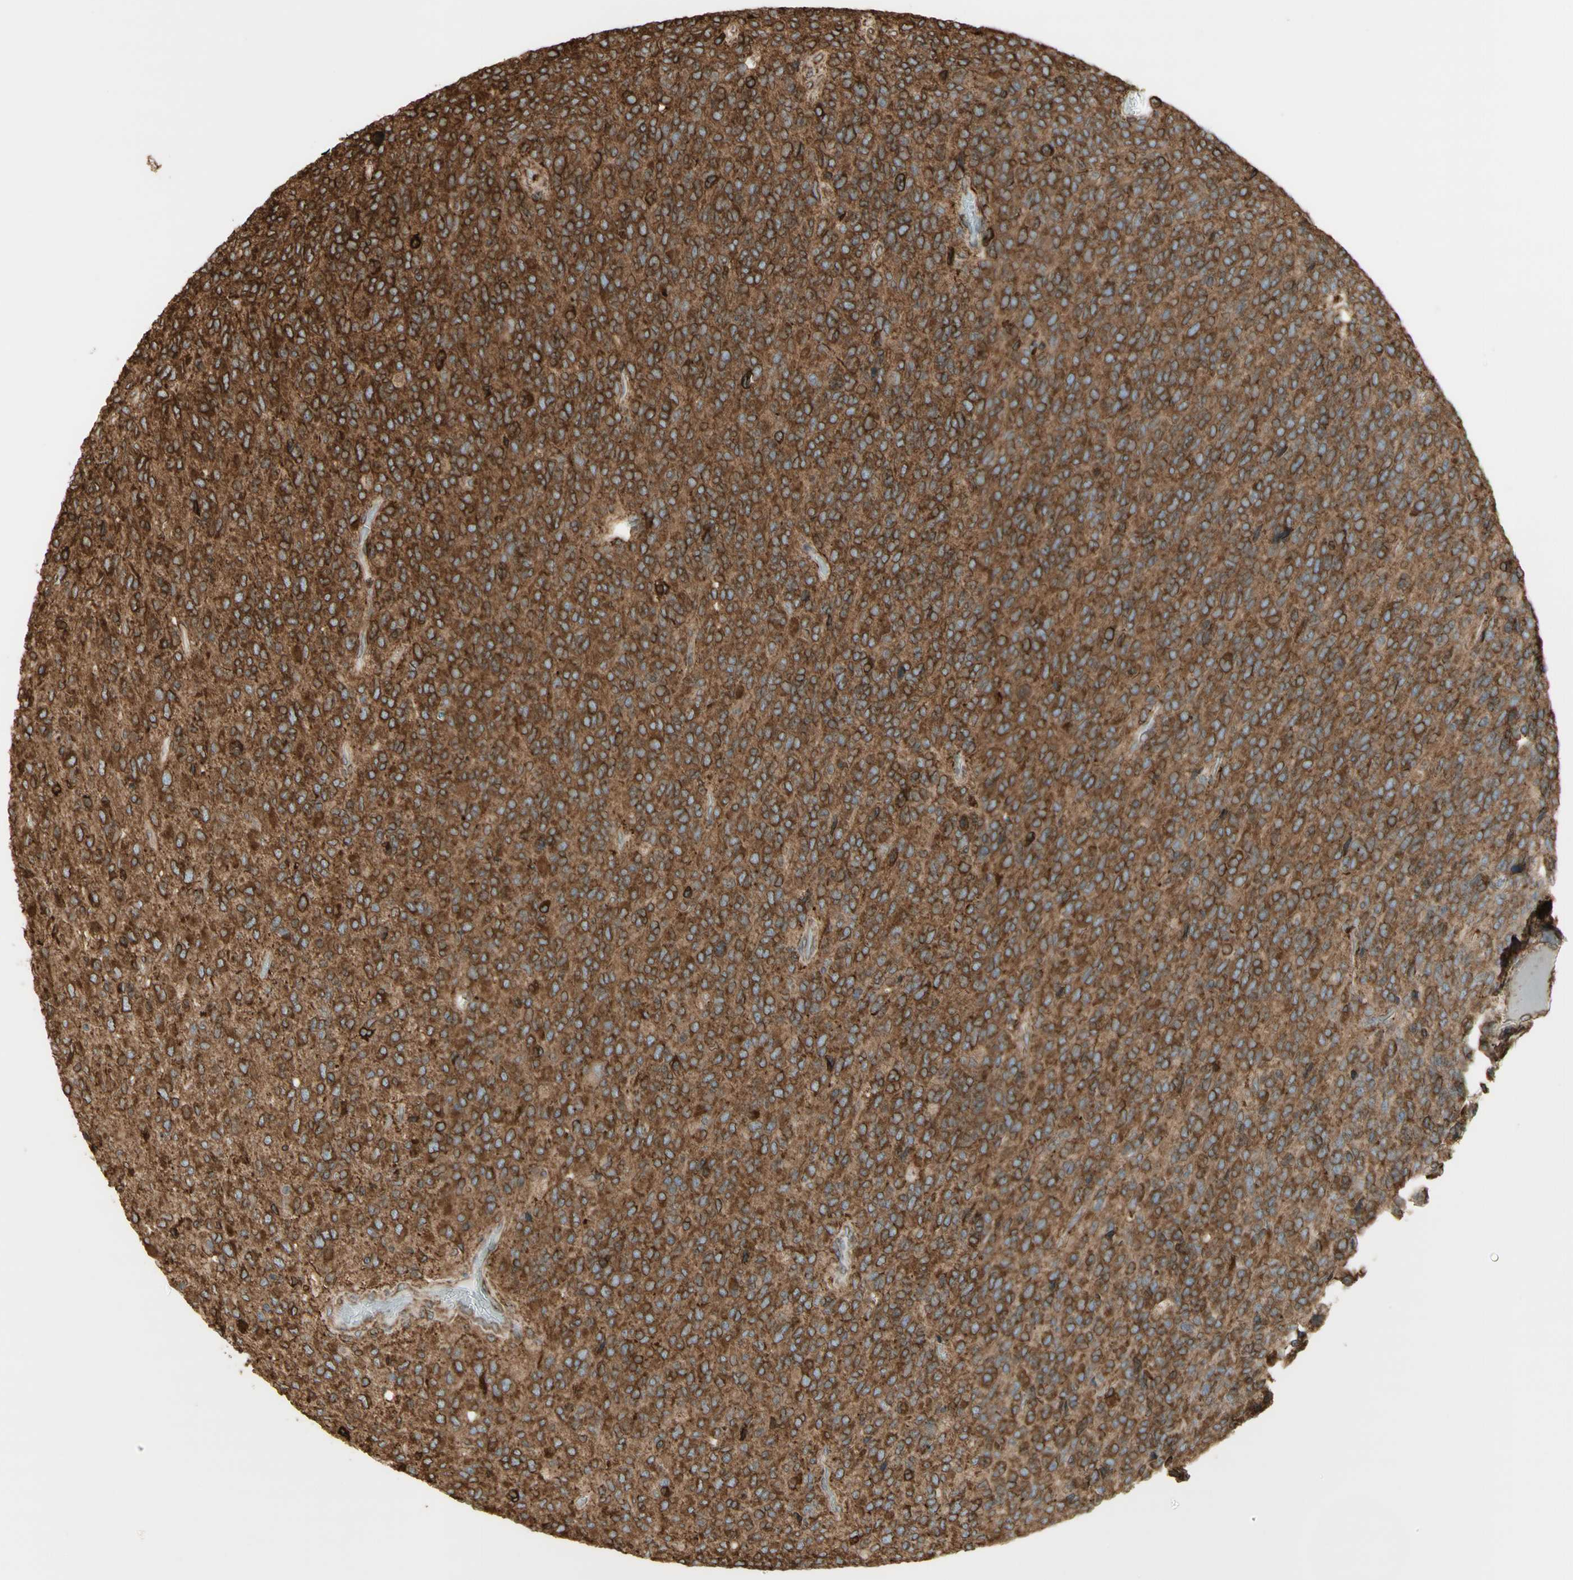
{"staining": {"intensity": "moderate", "quantity": ">75%", "location": "cytoplasmic/membranous"}, "tissue": "glioma", "cell_type": "Tumor cells", "image_type": "cancer", "snomed": [{"axis": "morphology", "description": "Glioma, malignant, High grade"}, {"axis": "topography", "description": "pancreas cauda"}], "caption": "Moderate cytoplasmic/membranous positivity is identified in approximately >75% of tumor cells in glioma.", "gene": "CANX", "patient": {"sex": "male", "age": 60}}